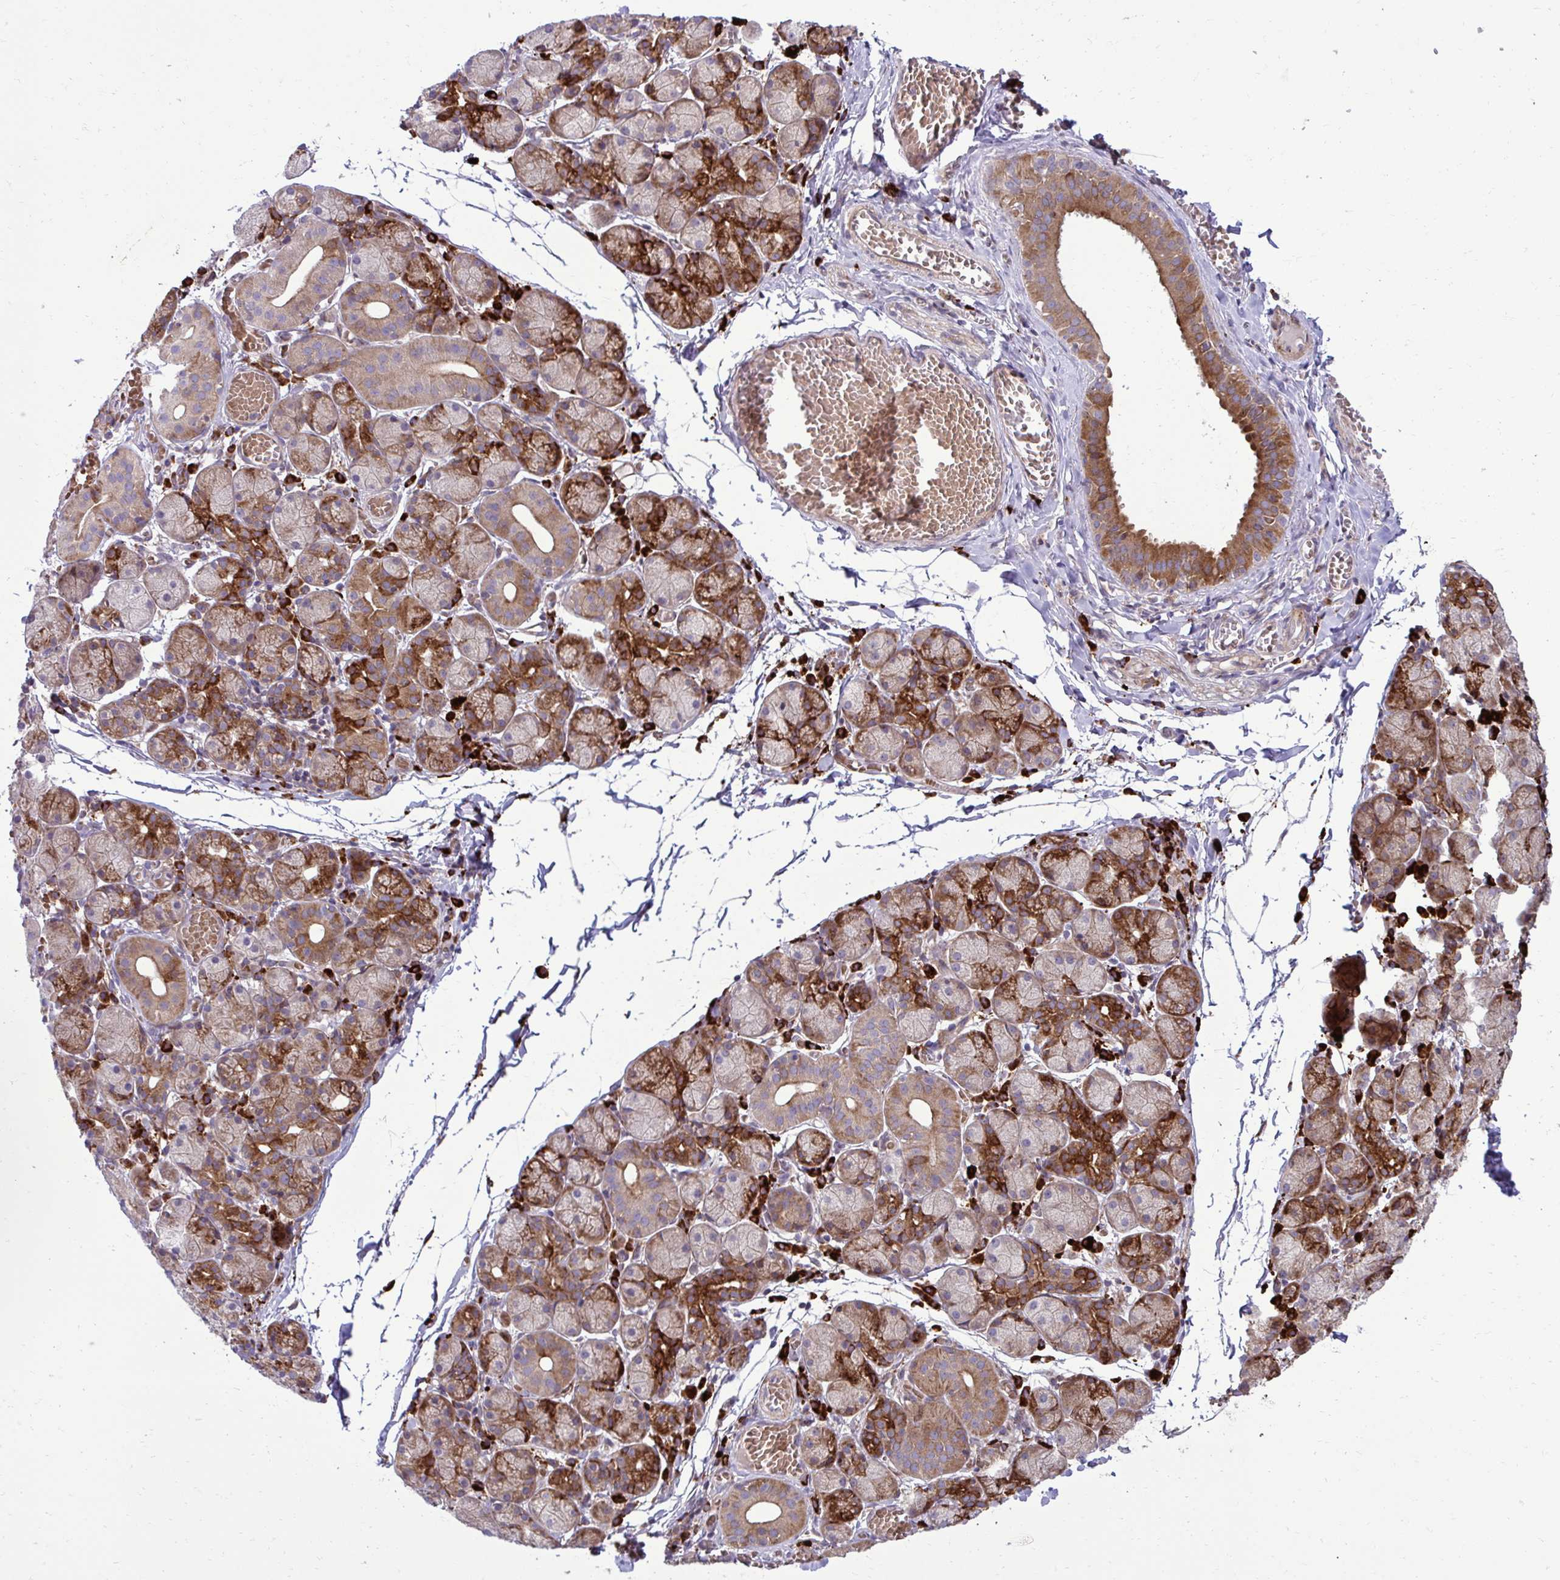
{"staining": {"intensity": "strong", "quantity": ">75%", "location": "cytoplasmic/membranous"}, "tissue": "salivary gland", "cell_type": "Glandular cells", "image_type": "normal", "snomed": [{"axis": "morphology", "description": "Normal tissue, NOS"}, {"axis": "topography", "description": "Salivary gland"}], "caption": "The histopathology image demonstrates immunohistochemical staining of benign salivary gland. There is strong cytoplasmic/membranous expression is seen in approximately >75% of glandular cells. (Stains: DAB (3,3'-diaminobenzidine) in brown, nuclei in blue, Microscopy: brightfield microscopy at high magnification).", "gene": "LIMS1", "patient": {"sex": "female", "age": 24}}